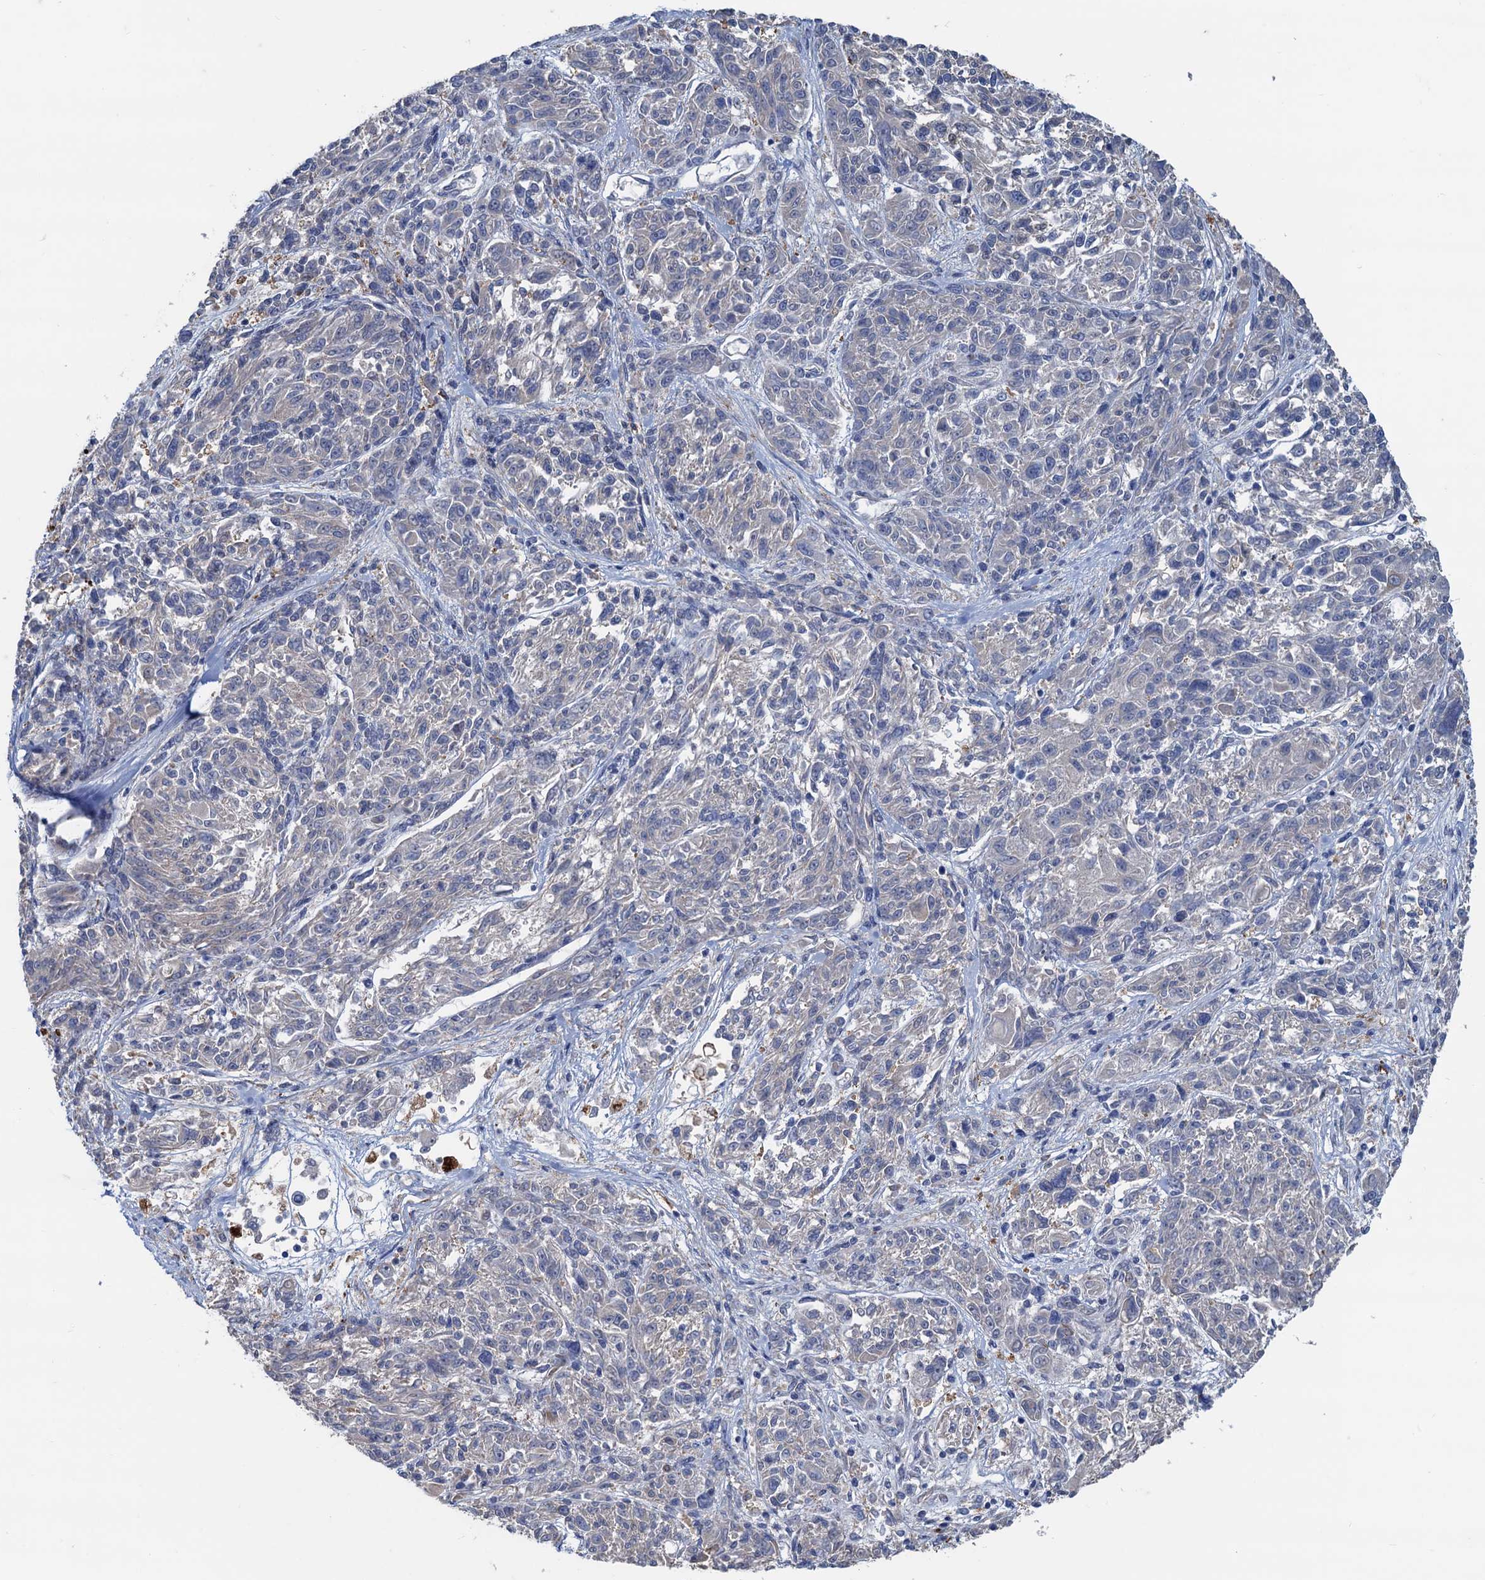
{"staining": {"intensity": "negative", "quantity": "none", "location": "none"}, "tissue": "melanoma", "cell_type": "Tumor cells", "image_type": "cancer", "snomed": [{"axis": "morphology", "description": "Malignant melanoma, NOS"}, {"axis": "topography", "description": "Skin"}], "caption": "Tumor cells are negative for brown protein staining in melanoma.", "gene": "SMCO3", "patient": {"sex": "male", "age": 53}}